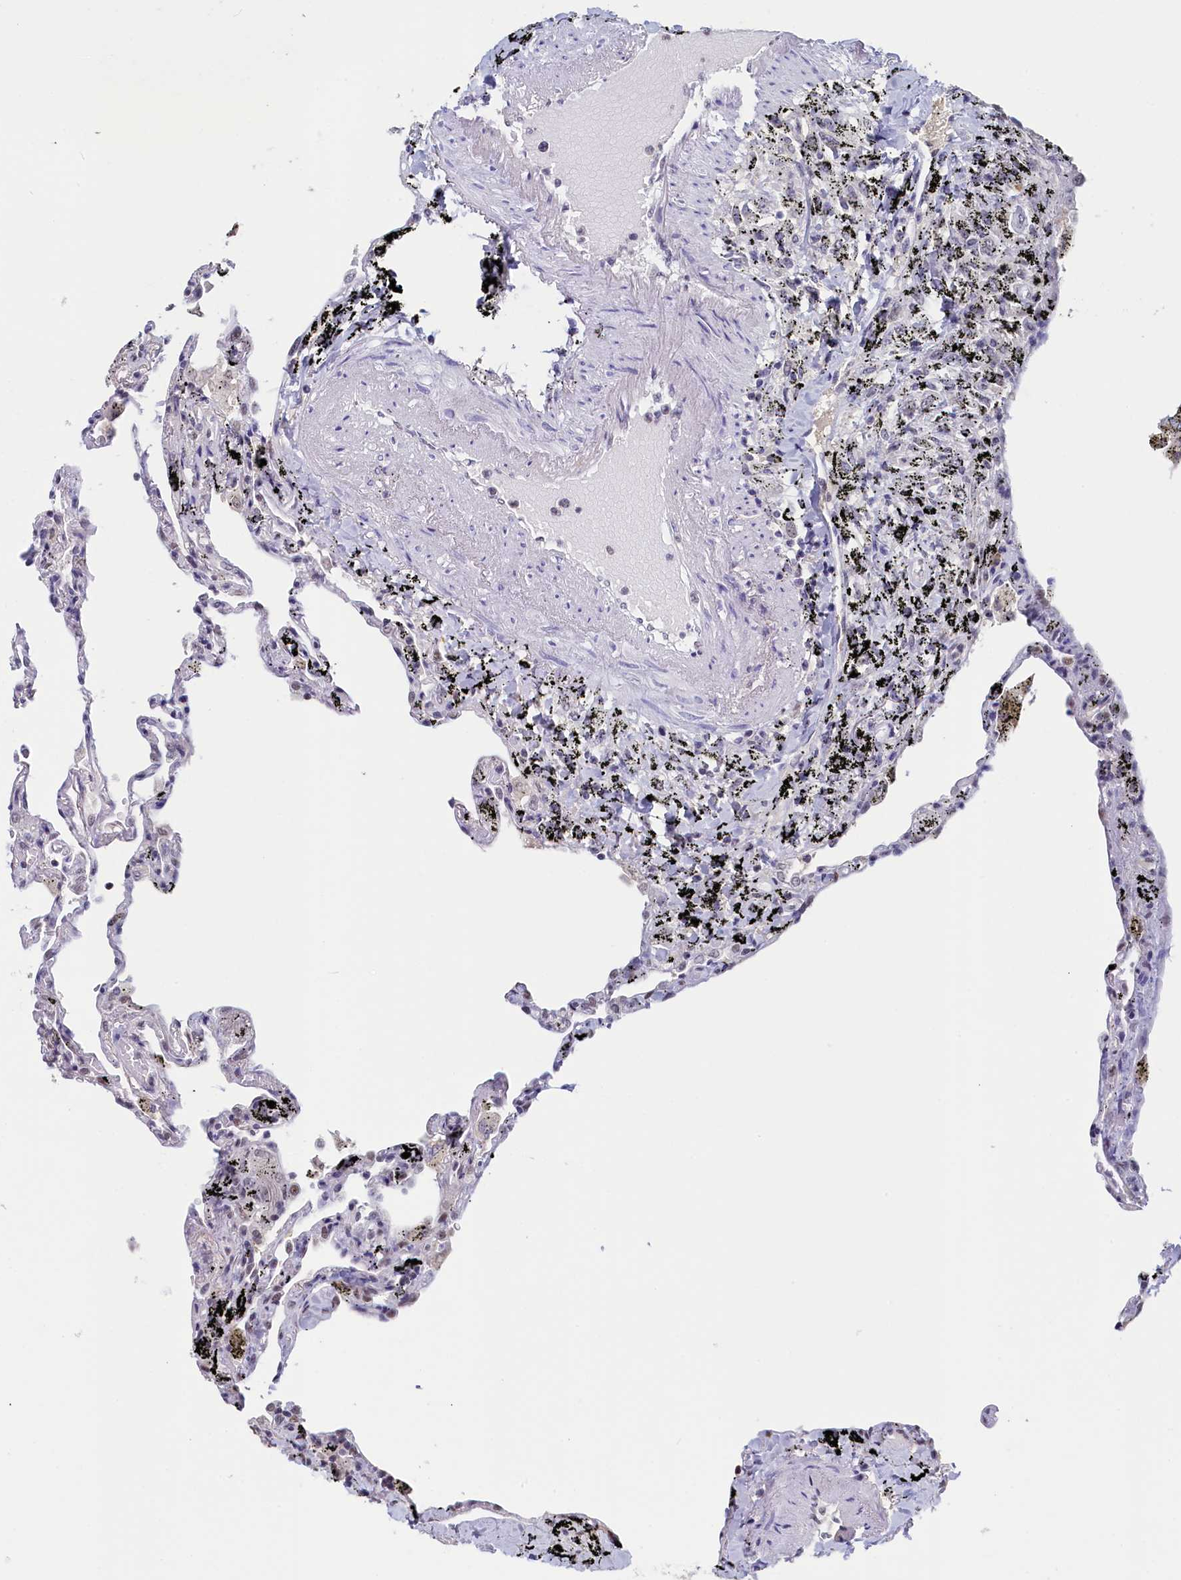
{"staining": {"intensity": "strong", "quantity": "25%-75%", "location": "nuclear"}, "tissue": "lung", "cell_type": "Alveolar cells", "image_type": "normal", "snomed": [{"axis": "morphology", "description": "Normal tissue, NOS"}, {"axis": "topography", "description": "Lung"}], "caption": "Brown immunohistochemical staining in normal lung demonstrates strong nuclear expression in approximately 25%-75% of alveolar cells. Nuclei are stained in blue.", "gene": "MOSPD3", "patient": {"sex": "male", "age": 59}}